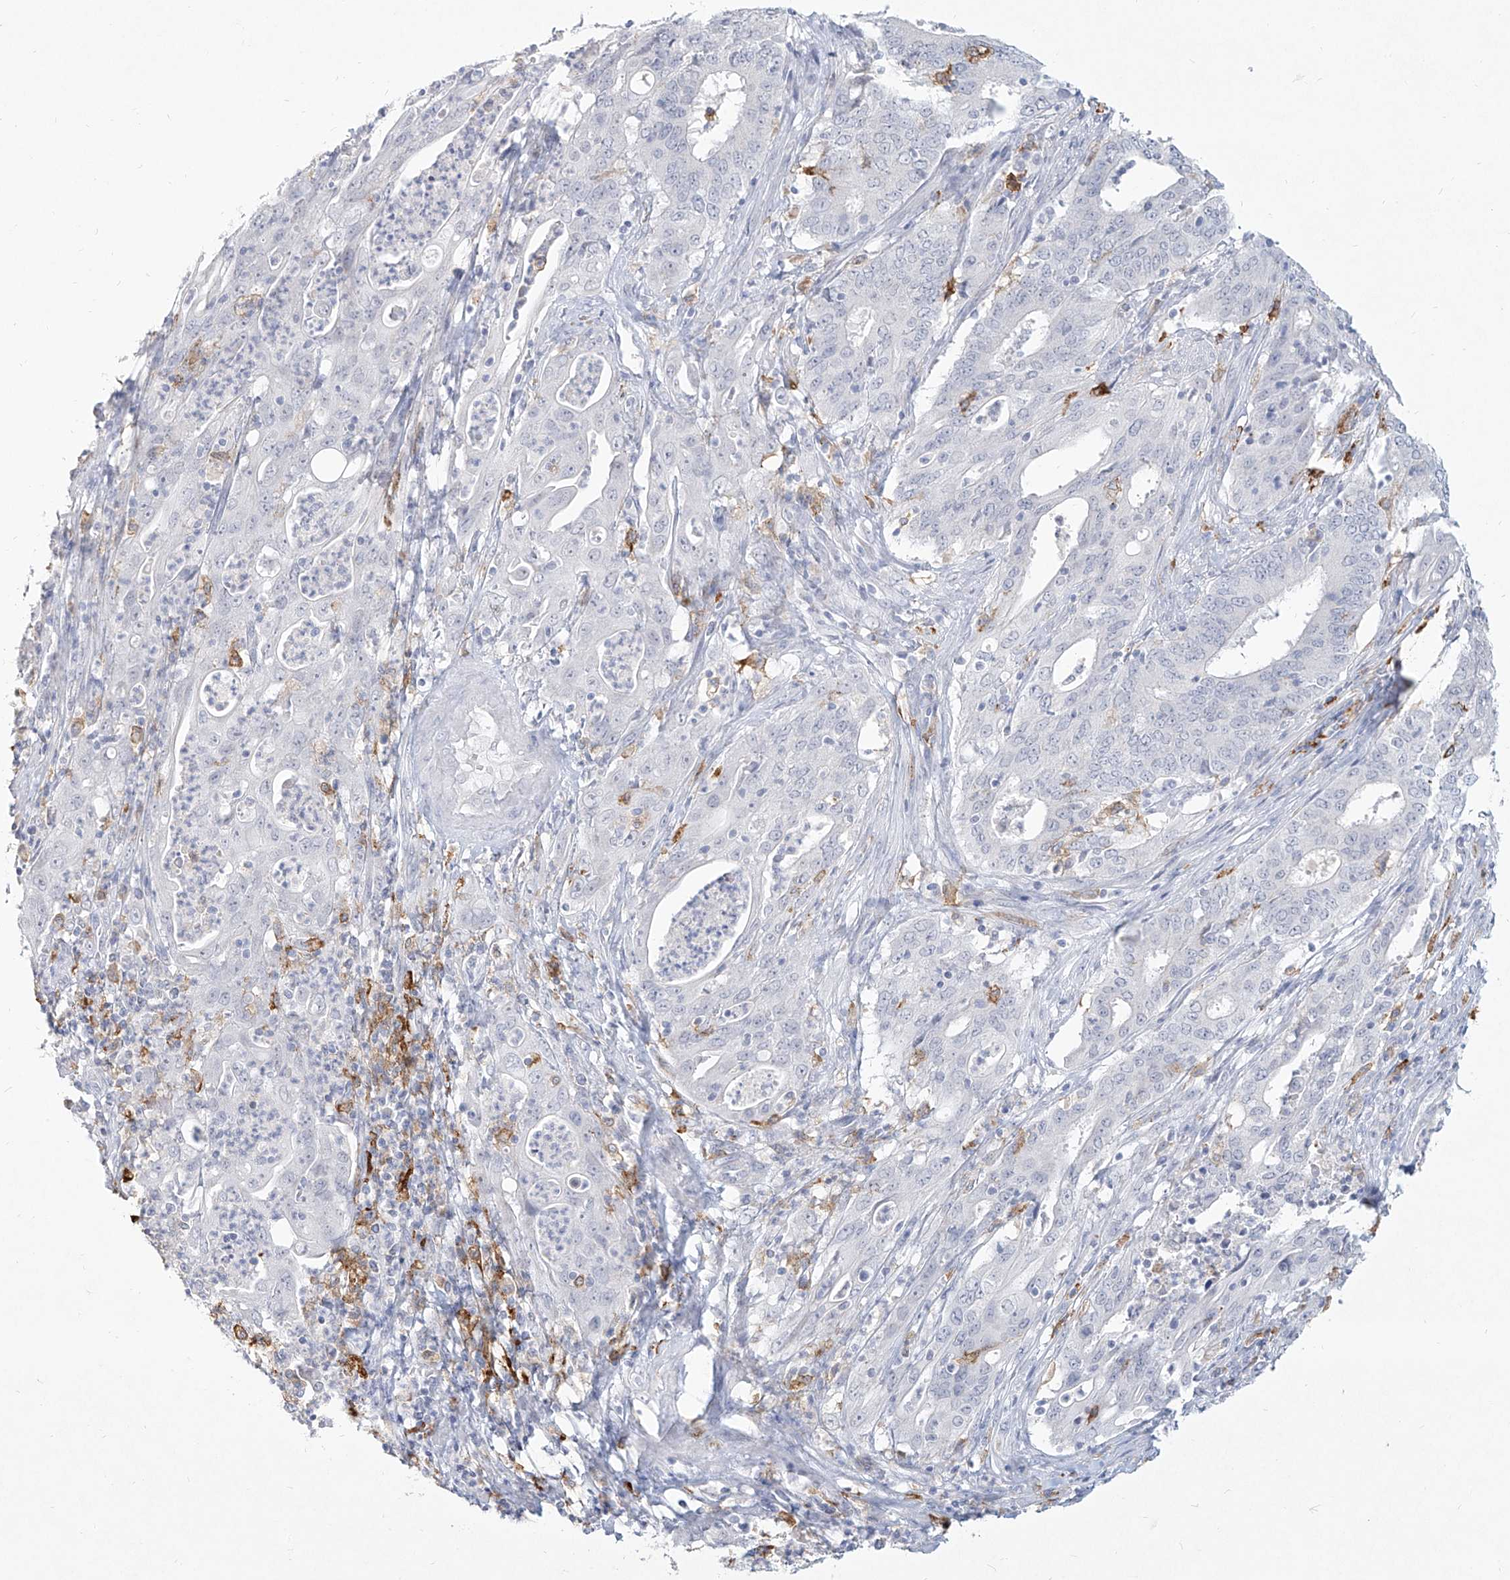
{"staining": {"intensity": "negative", "quantity": "none", "location": "none"}, "tissue": "cervical cancer", "cell_type": "Tumor cells", "image_type": "cancer", "snomed": [{"axis": "morphology", "description": "Adenocarcinoma, NOS"}, {"axis": "topography", "description": "Cervix"}], "caption": "An immunohistochemistry image of cervical adenocarcinoma is shown. There is no staining in tumor cells of cervical adenocarcinoma.", "gene": "CD209", "patient": {"sex": "female", "age": 44}}